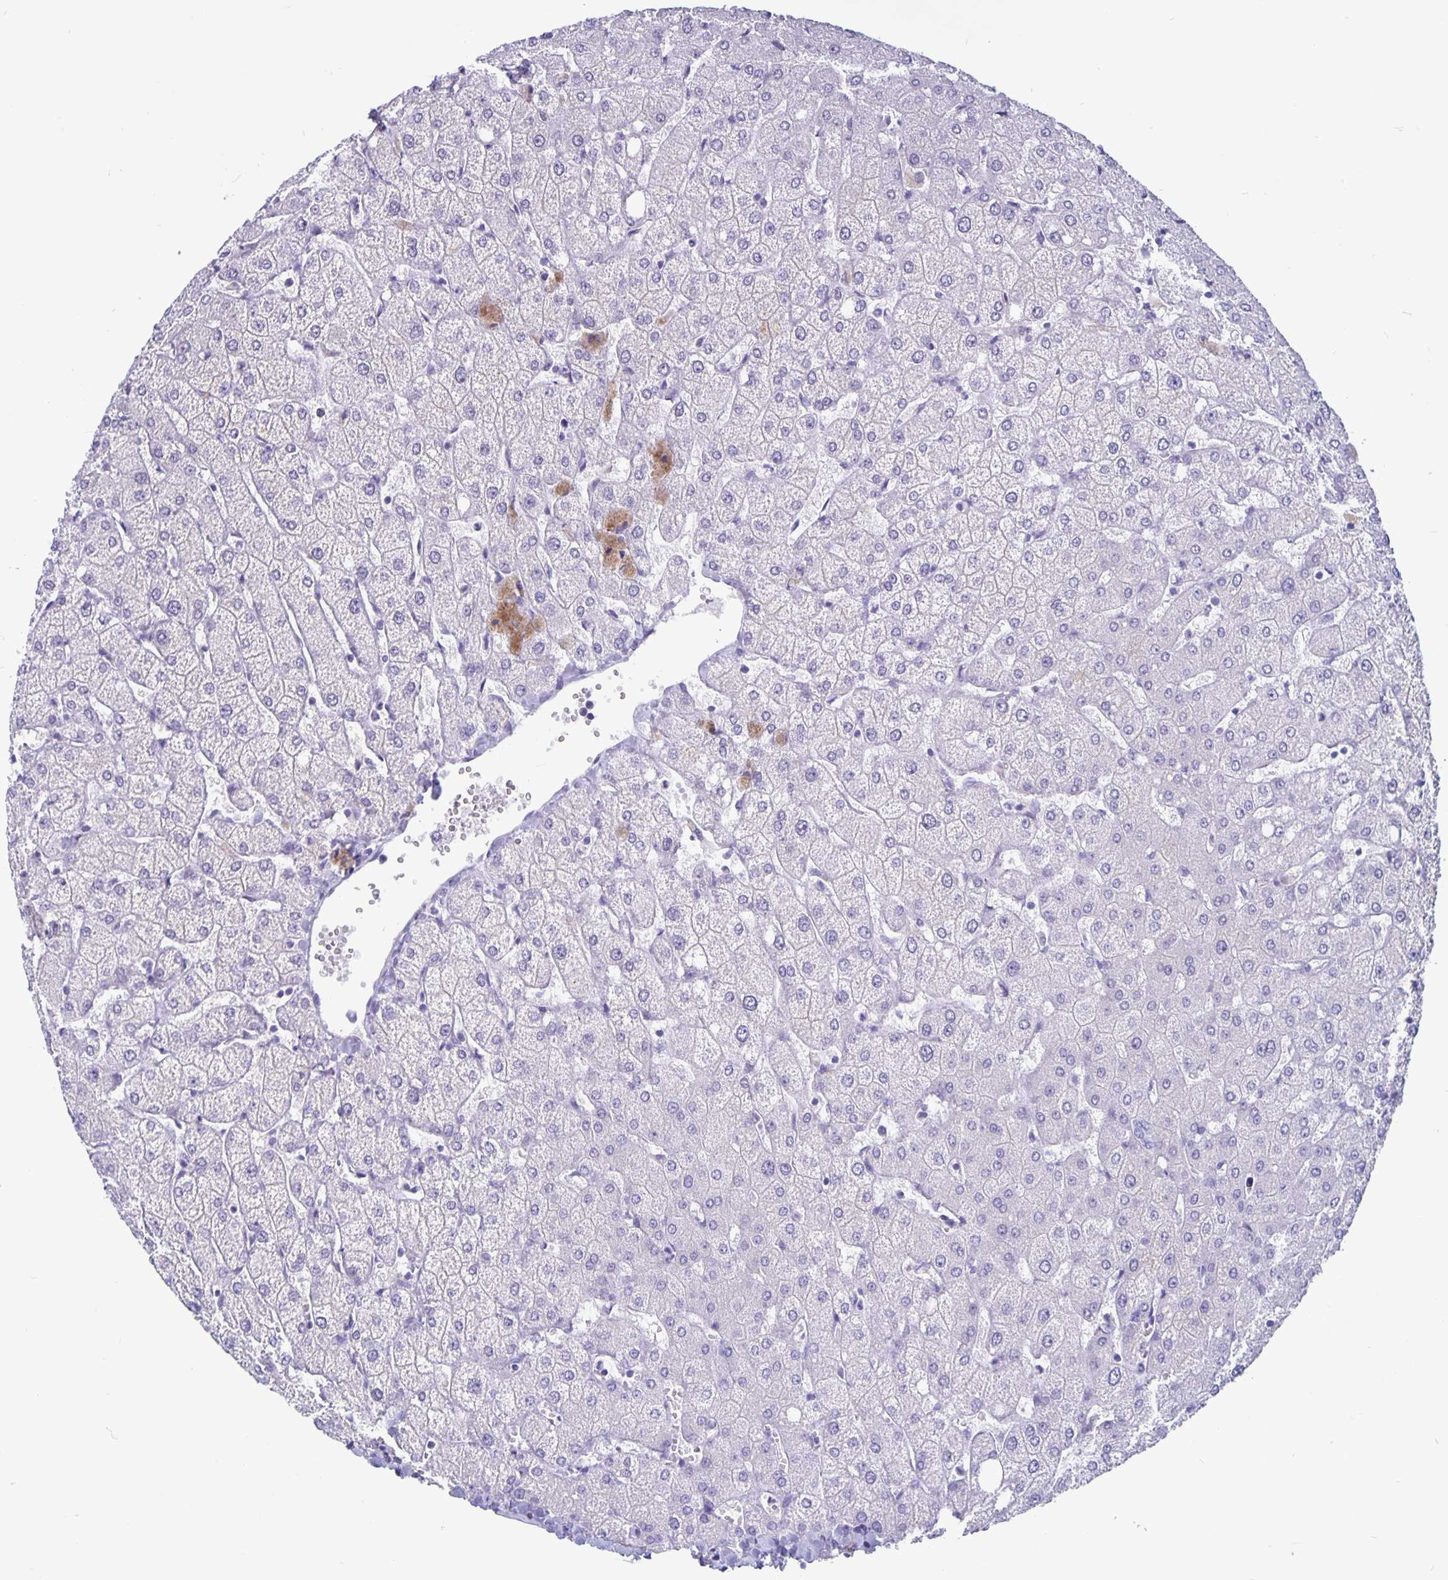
{"staining": {"intensity": "negative", "quantity": "none", "location": "none"}, "tissue": "liver", "cell_type": "Cholangiocytes", "image_type": "normal", "snomed": [{"axis": "morphology", "description": "Normal tissue, NOS"}, {"axis": "topography", "description": "Liver"}], "caption": "The immunohistochemistry image has no significant staining in cholangiocytes of liver. (Stains: DAB (3,3'-diaminobenzidine) immunohistochemistry with hematoxylin counter stain, Microscopy: brightfield microscopy at high magnification).", "gene": "BPIFA3", "patient": {"sex": "female", "age": 54}}